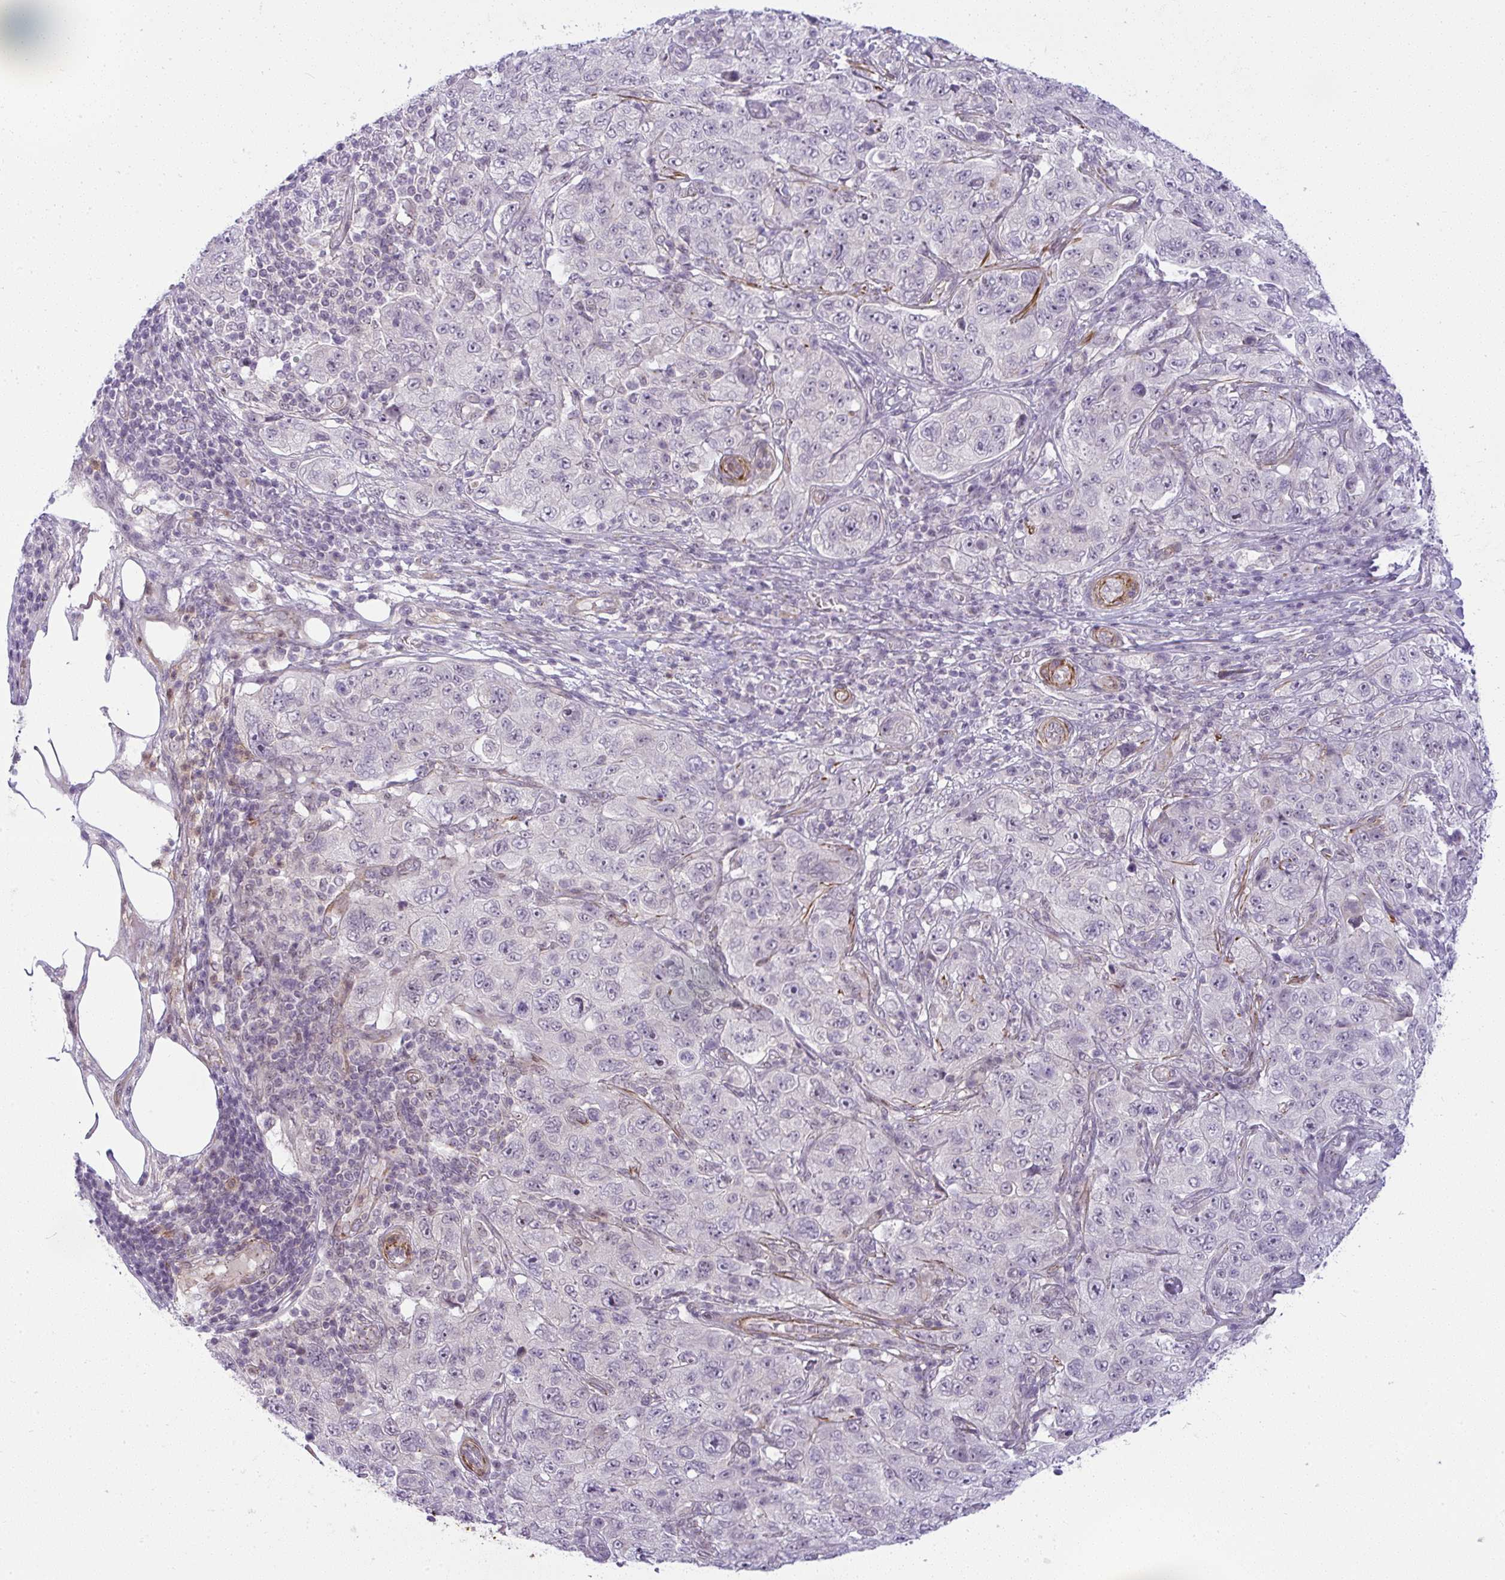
{"staining": {"intensity": "negative", "quantity": "none", "location": "none"}, "tissue": "pancreatic cancer", "cell_type": "Tumor cells", "image_type": "cancer", "snomed": [{"axis": "morphology", "description": "Adenocarcinoma, NOS"}, {"axis": "topography", "description": "Pancreas"}], "caption": "DAB immunohistochemical staining of human pancreatic adenocarcinoma displays no significant positivity in tumor cells.", "gene": "DZIP1", "patient": {"sex": "male", "age": 68}}